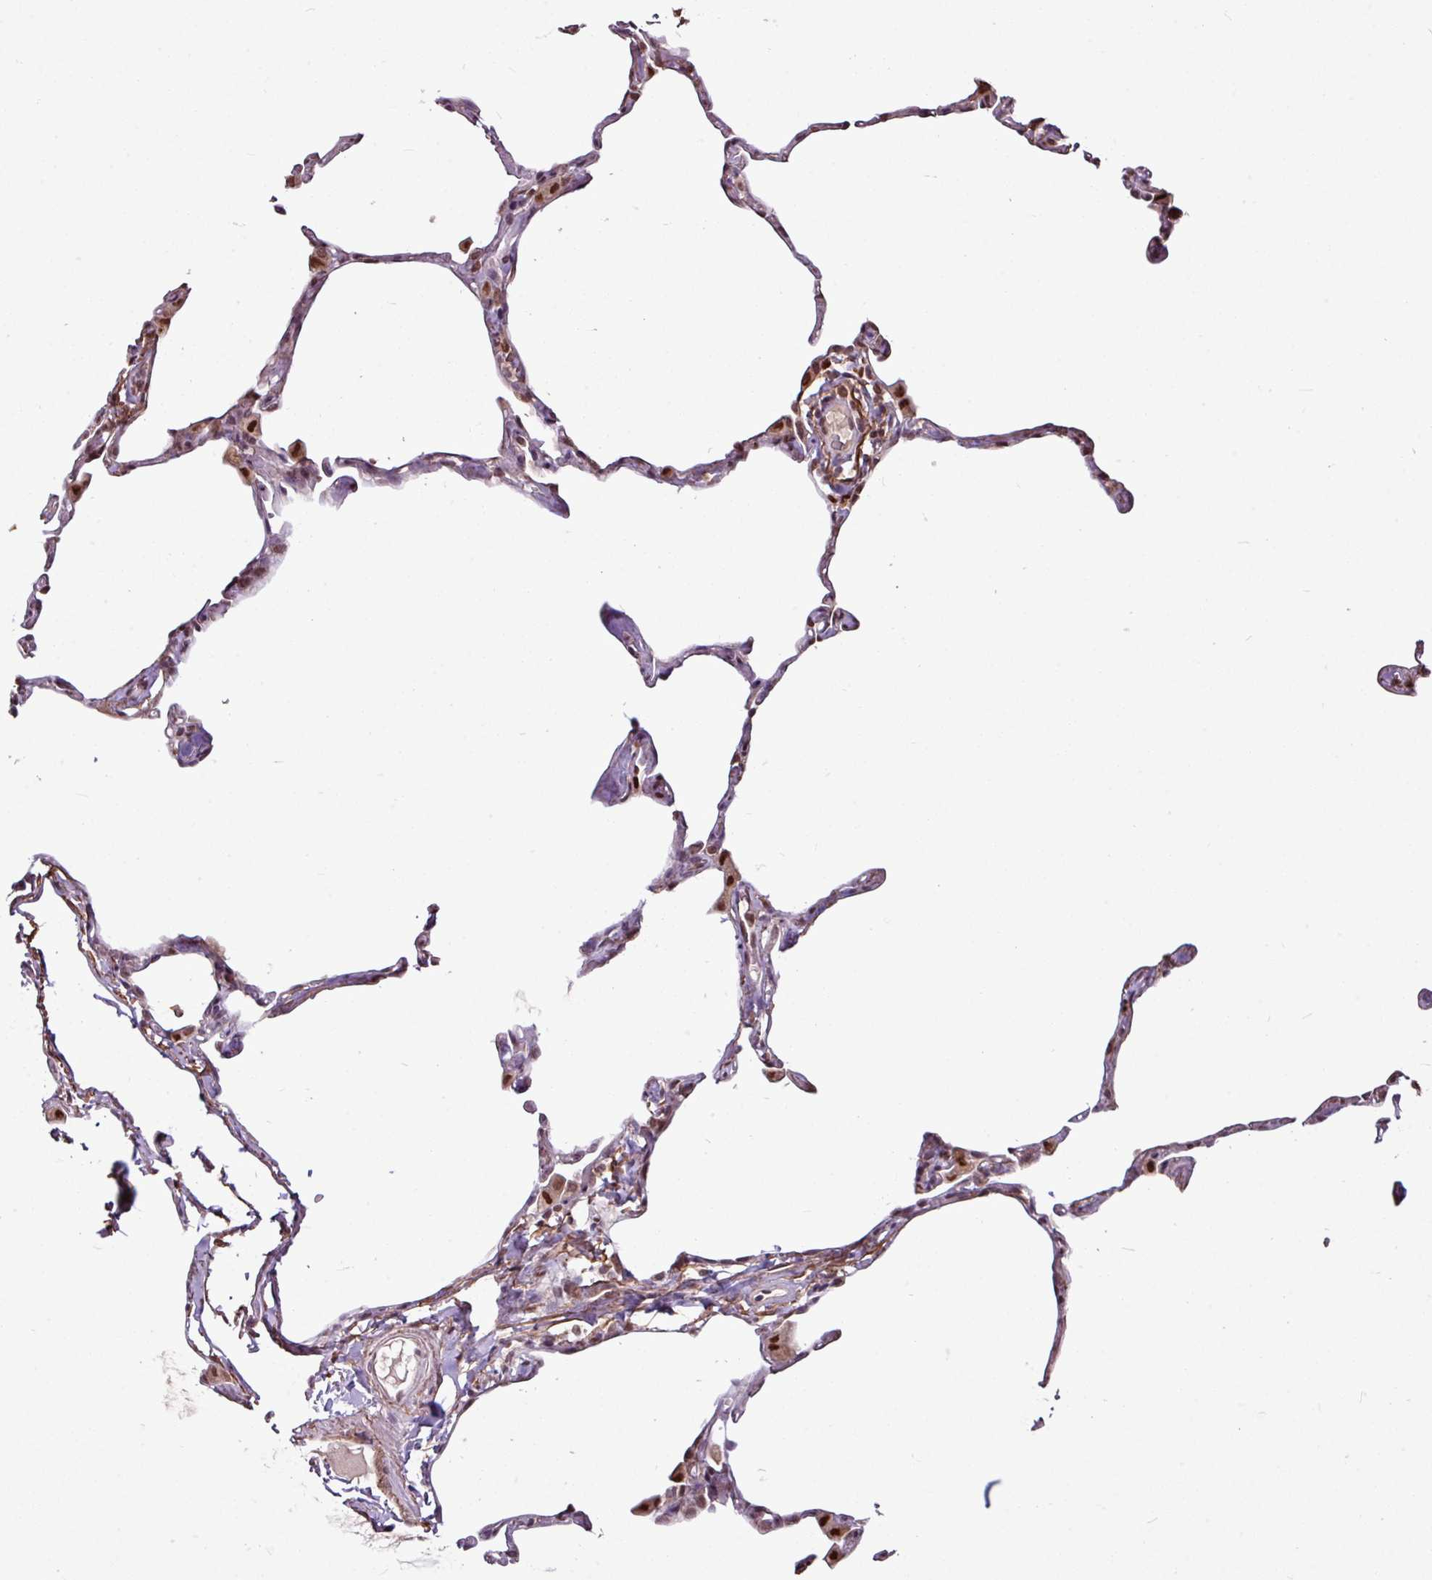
{"staining": {"intensity": "negative", "quantity": "none", "location": "none"}, "tissue": "lung", "cell_type": "Alveolar cells", "image_type": "normal", "snomed": [{"axis": "morphology", "description": "Normal tissue, NOS"}, {"axis": "topography", "description": "Lung"}], "caption": "A histopathology image of lung stained for a protein exhibits no brown staining in alveolar cells. Nuclei are stained in blue.", "gene": "SKIC2", "patient": {"sex": "male", "age": 65}}